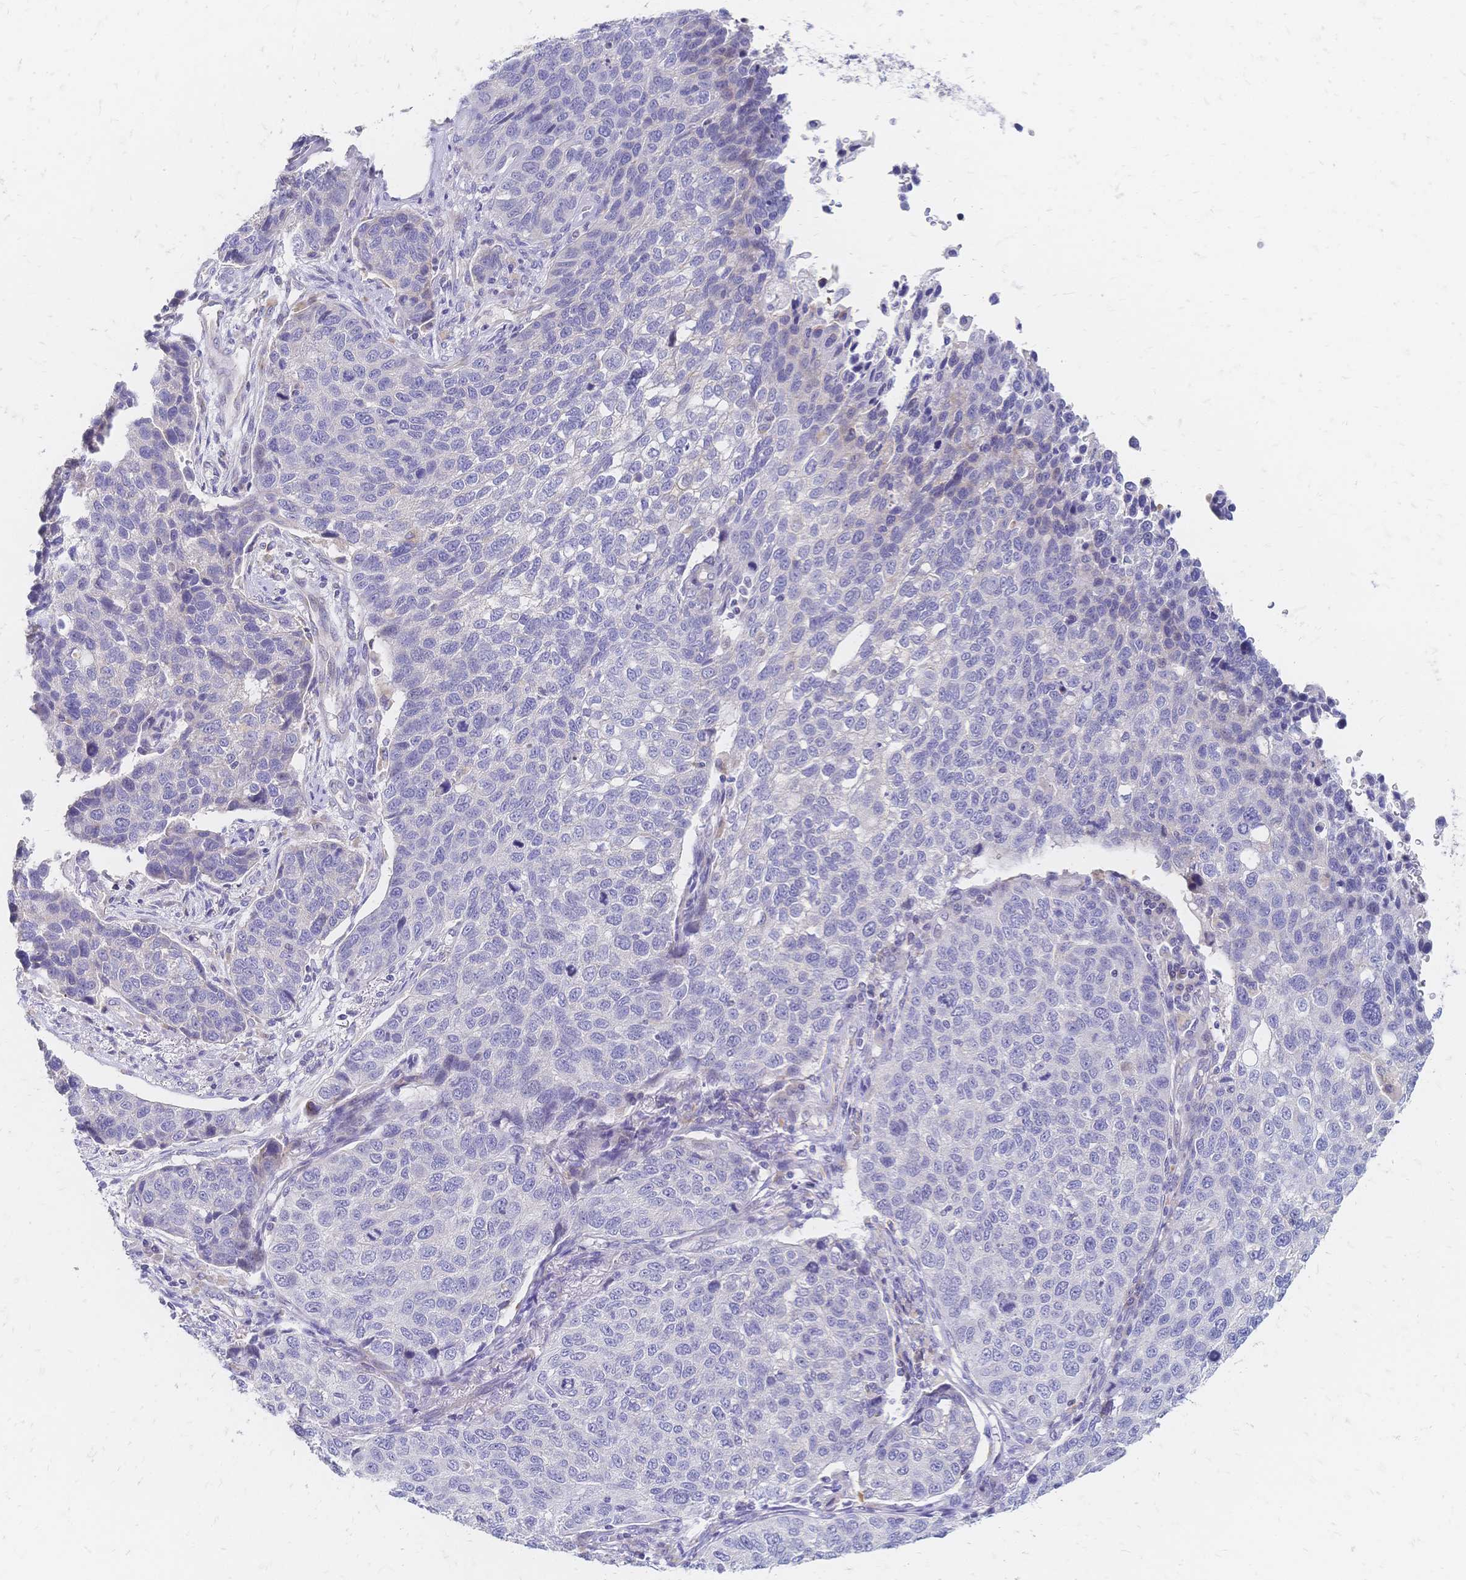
{"staining": {"intensity": "negative", "quantity": "none", "location": "none"}, "tissue": "lung cancer", "cell_type": "Tumor cells", "image_type": "cancer", "snomed": [{"axis": "morphology", "description": "Squamous cell carcinoma, NOS"}, {"axis": "topography", "description": "Lymph node"}, {"axis": "topography", "description": "Lung"}], "caption": "This is a micrograph of IHC staining of squamous cell carcinoma (lung), which shows no expression in tumor cells. (Immunohistochemistry (ihc), brightfield microscopy, high magnification).", "gene": "VWC2L", "patient": {"sex": "male", "age": 61}}